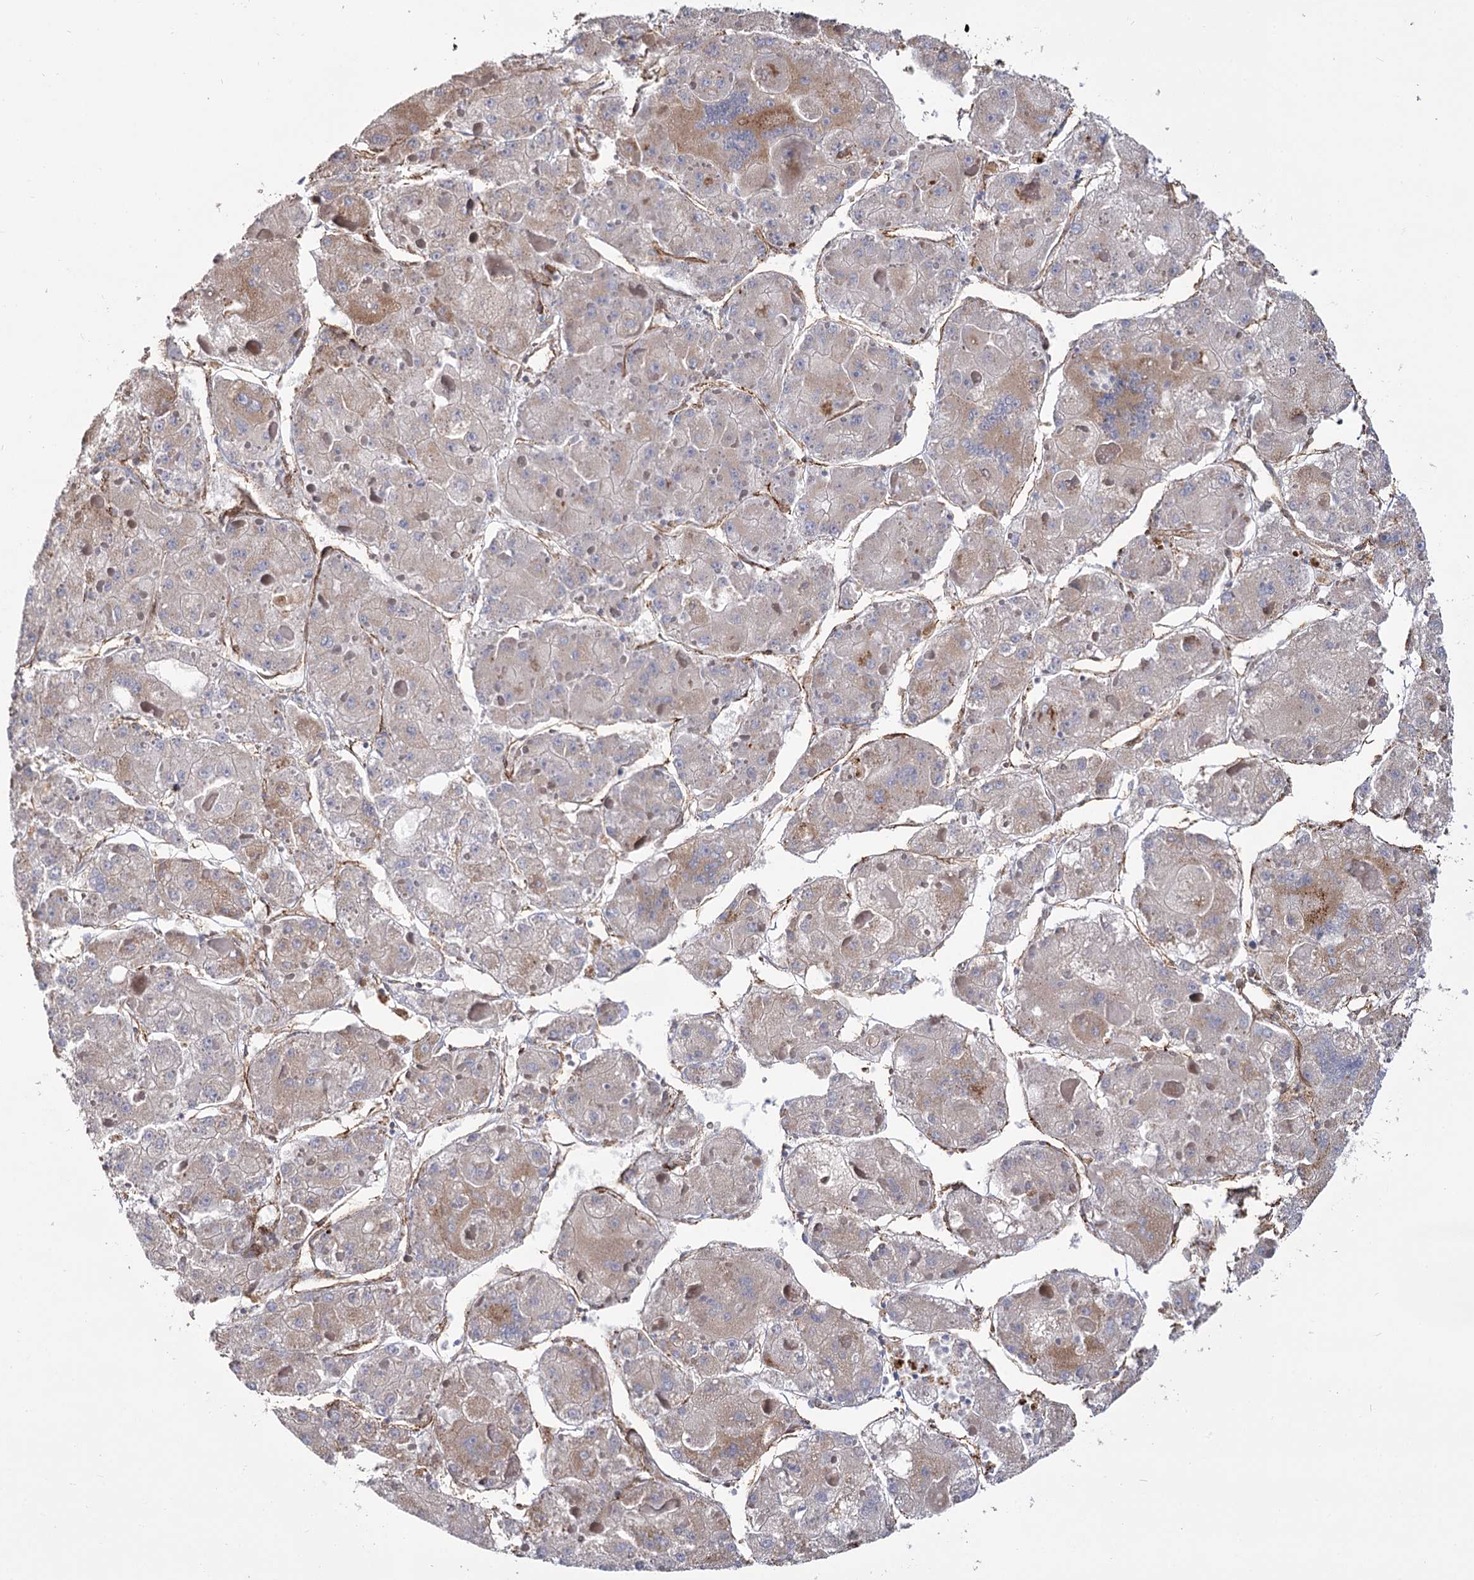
{"staining": {"intensity": "weak", "quantity": "<25%", "location": "cytoplasmic/membranous"}, "tissue": "liver cancer", "cell_type": "Tumor cells", "image_type": "cancer", "snomed": [{"axis": "morphology", "description": "Carcinoma, Hepatocellular, NOS"}, {"axis": "topography", "description": "Liver"}], "caption": "Tumor cells show no significant expression in liver cancer.", "gene": "TMEM164", "patient": {"sex": "female", "age": 73}}